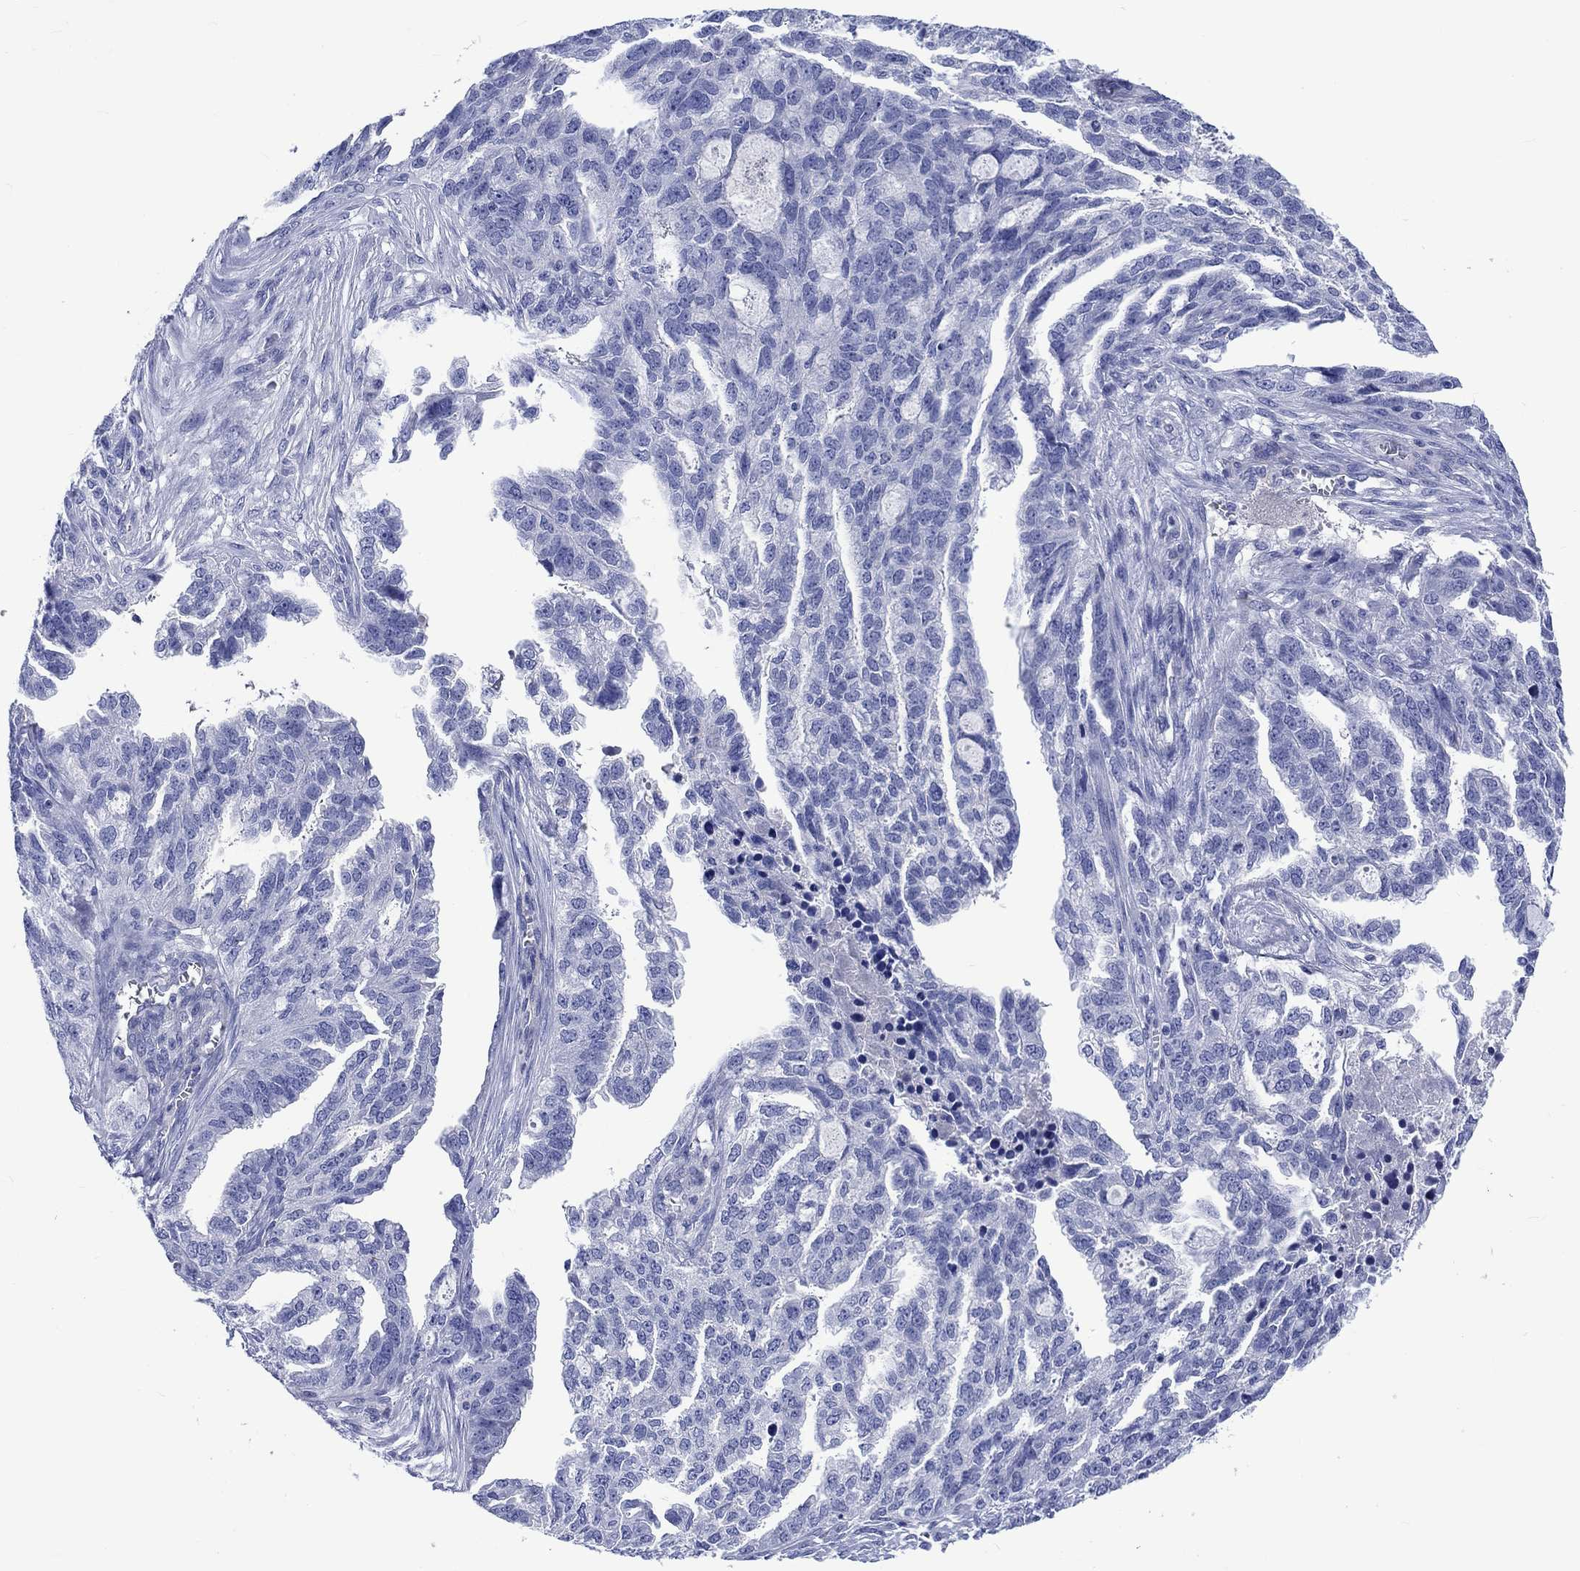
{"staining": {"intensity": "negative", "quantity": "none", "location": "none"}, "tissue": "ovarian cancer", "cell_type": "Tumor cells", "image_type": "cancer", "snomed": [{"axis": "morphology", "description": "Cystadenocarcinoma, serous, NOS"}, {"axis": "topography", "description": "Ovary"}], "caption": "Tumor cells are negative for brown protein staining in ovarian cancer (serous cystadenocarcinoma). (DAB (3,3'-diaminobenzidine) immunohistochemistry visualized using brightfield microscopy, high magnification).", "gene": "CACNG3", "patient": {"sex": "female", "age": 51}}